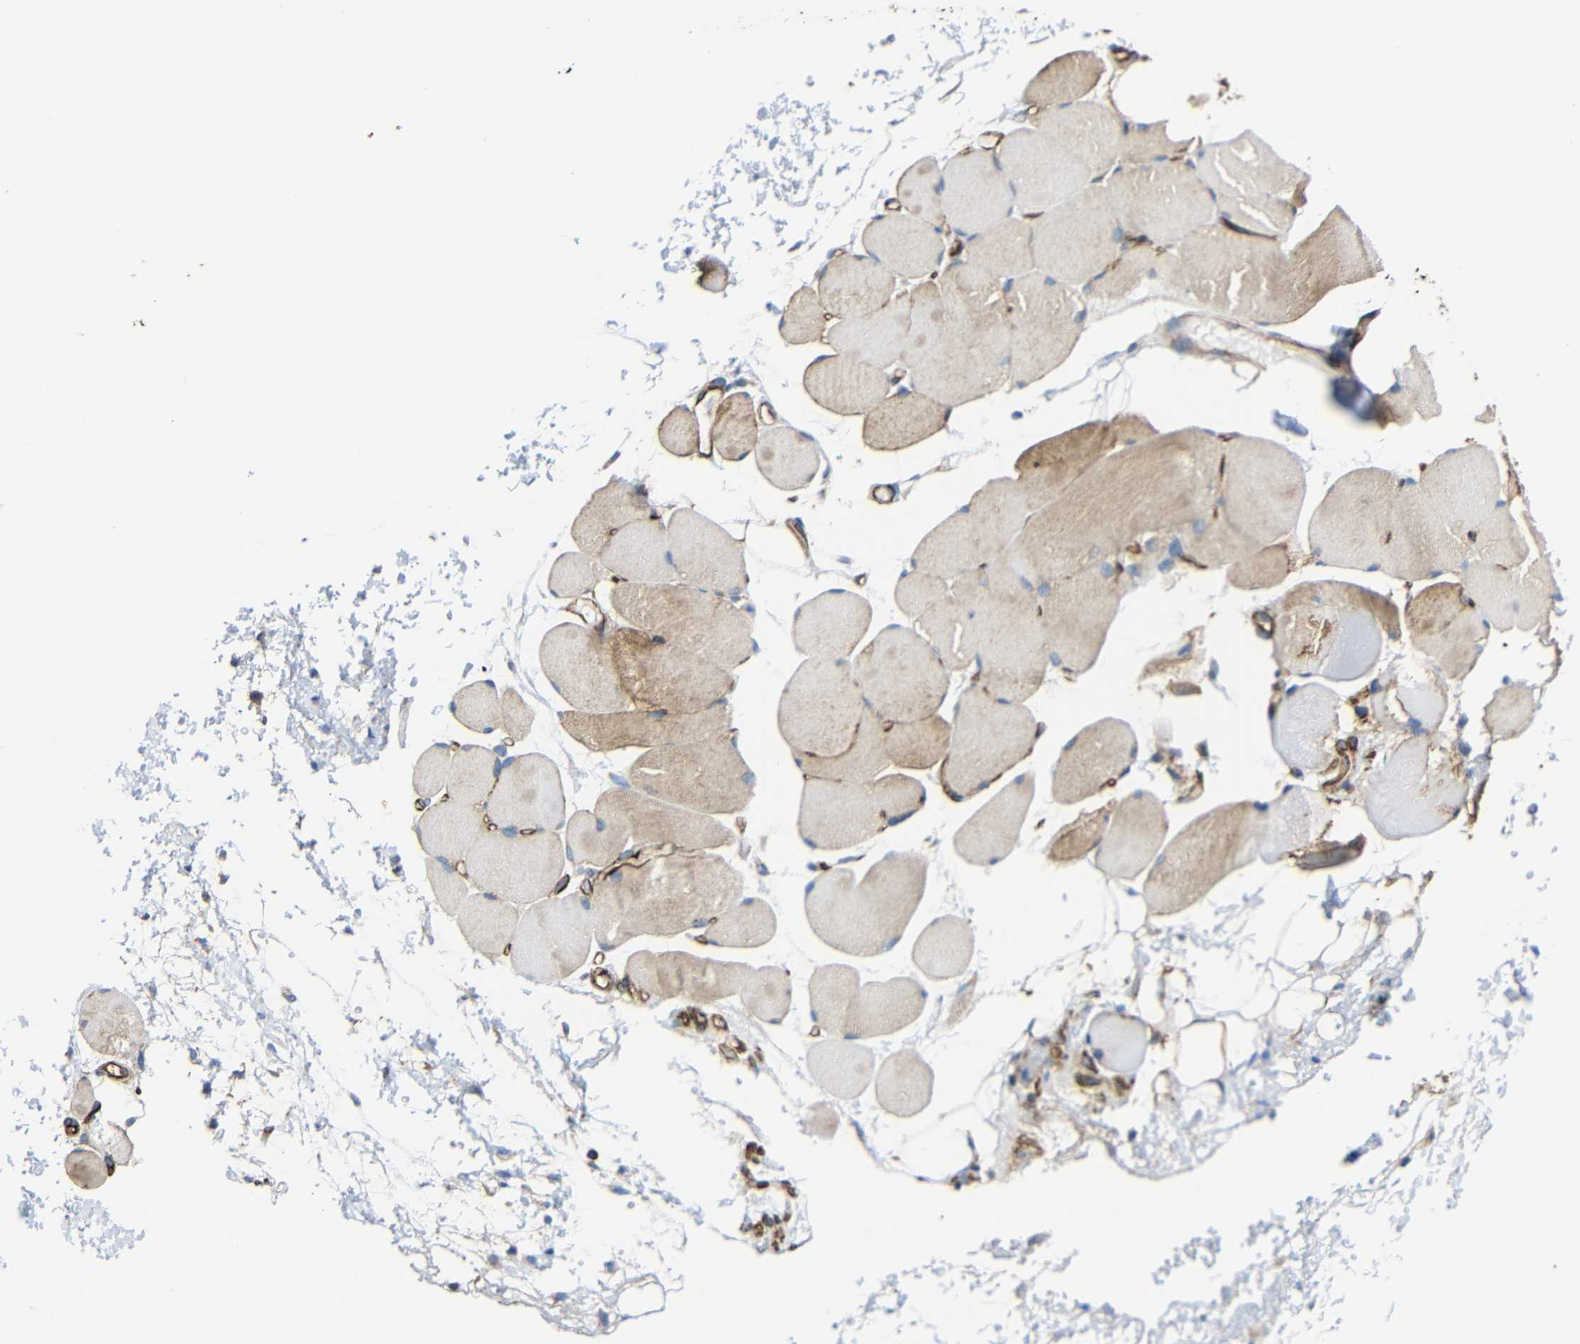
{"staining": {"intensity": "moderate", "quantity": "25%-75%", "location": "cytoplasmic/membranous"}, "tissue": "adipose tissue", "cell_type": "Adipocytes", "image_type": "normal", "snomed": [{"axis": "morphology", "description": "Normal tissue, NOS"}, {"axis": "morphology", "description": "Inflammation, NOS"}, {"axis": "topography", "description": "Vascular tissue"}, {"axis": "topography", "description": "Salivary gland"}], "caption": "Protein analysis of normal adipose tissue displays moderate cytoplasmic/membranous positivity in about 25%-75% of adipocytes. The staining was performed using DAB, with brown indicating positive protein expression. Nuclei are stained blue with hematoxylin.", "gene": "IGSF10", "patient": {"sex": "female", "age": 75}}